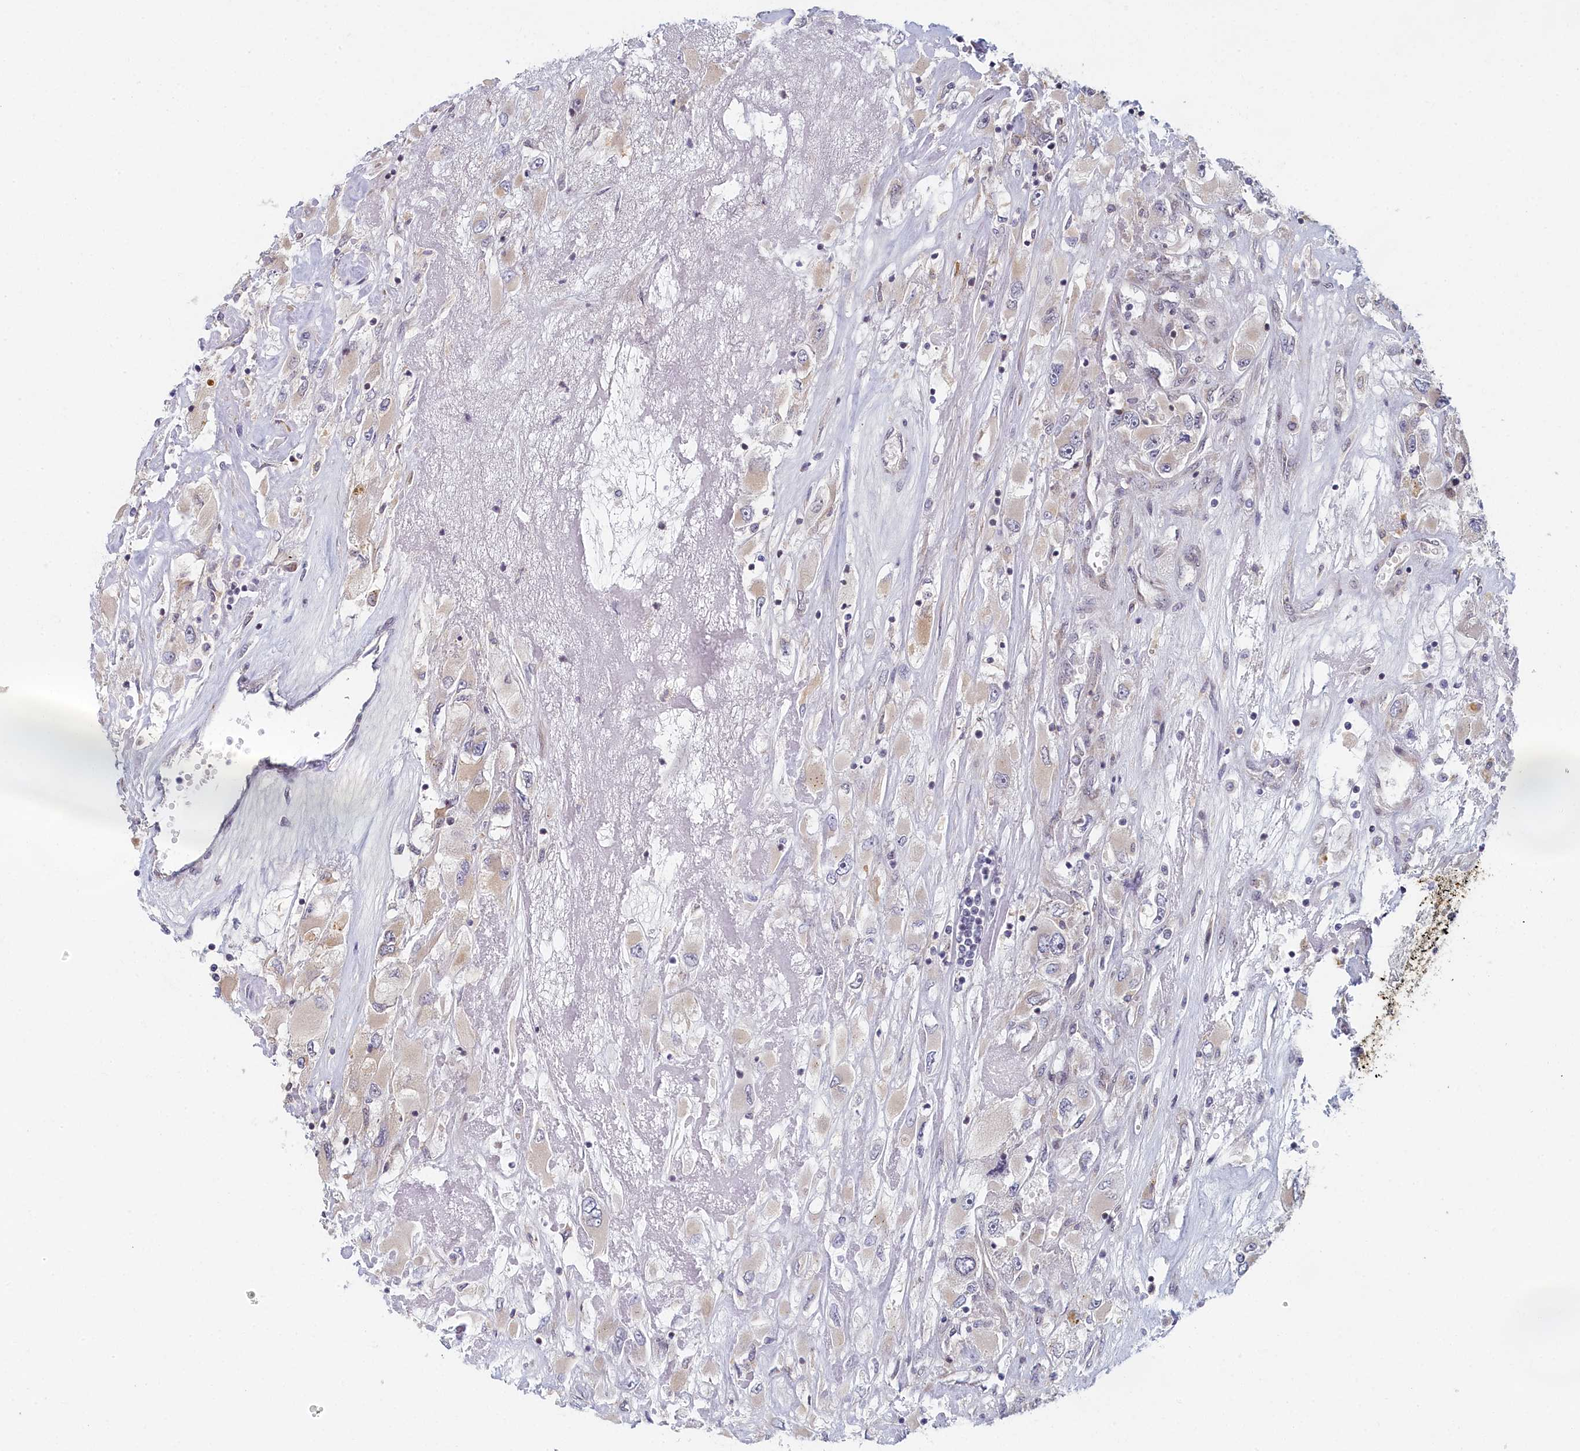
{"staining": {"intensity": "weak", "quantity": "25%-75%", "location": "cytoplasmic/membranous"}, "tissue": "renal cancer", "cell_type": "Tumor cells", "image_type": "cancer", "snomed": [{"axis": "morphology", "description": "Adenocarcinoma, NOS"}, {"axis": "topography", "description": "Kidney"}], "caption": "Brown immunohistochemical staining in renal cancer (adenocarcinoma) shows weak cytoplasmic/membranous staining in approximately 25%-75% of tumor cells.", "gene": "DNAJC17", "patient": {"sex": "female", "age": 52}}